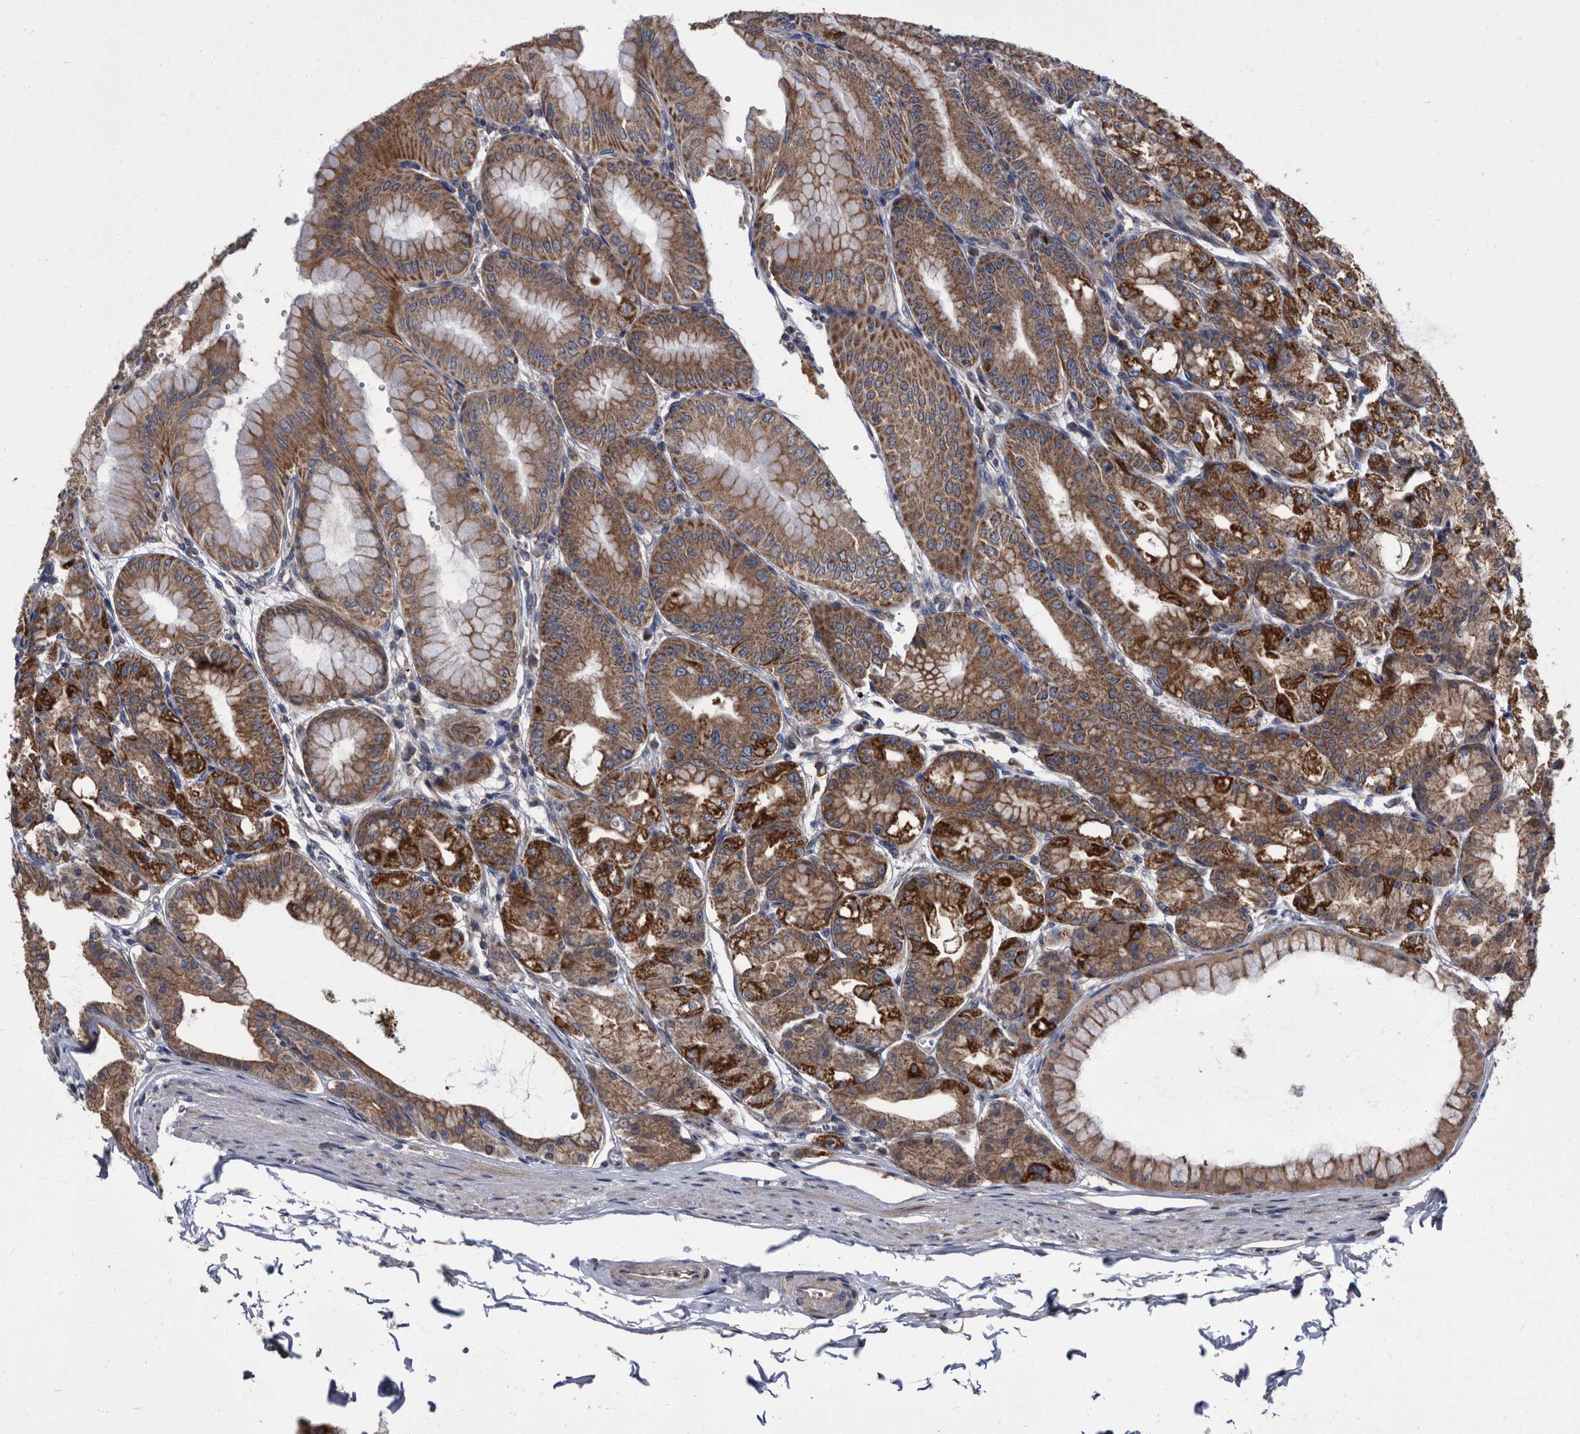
{"staining": {"intensity": "strong", "quantity": ">75%", "location": "cytoplasmic/membranous"}, "tissue": "stomach", "cell_type": "Glandular cells", "image_type": "normal", "snomed": [{"axis": "morphology", "description": "Normal tissue, NOS"}, {"axis": "topography", "description": "Stomach, lower"}], "caption": "Protein staining of benign stomach exhibits strong cytoplasmic/membranous staining in approximately >75% of glandular cells. (brown staining indicates protein expression, while blue staining denotes nuclei).", "gene": "DTNBP1", "patient": {"sex": "male", "age": 71}}